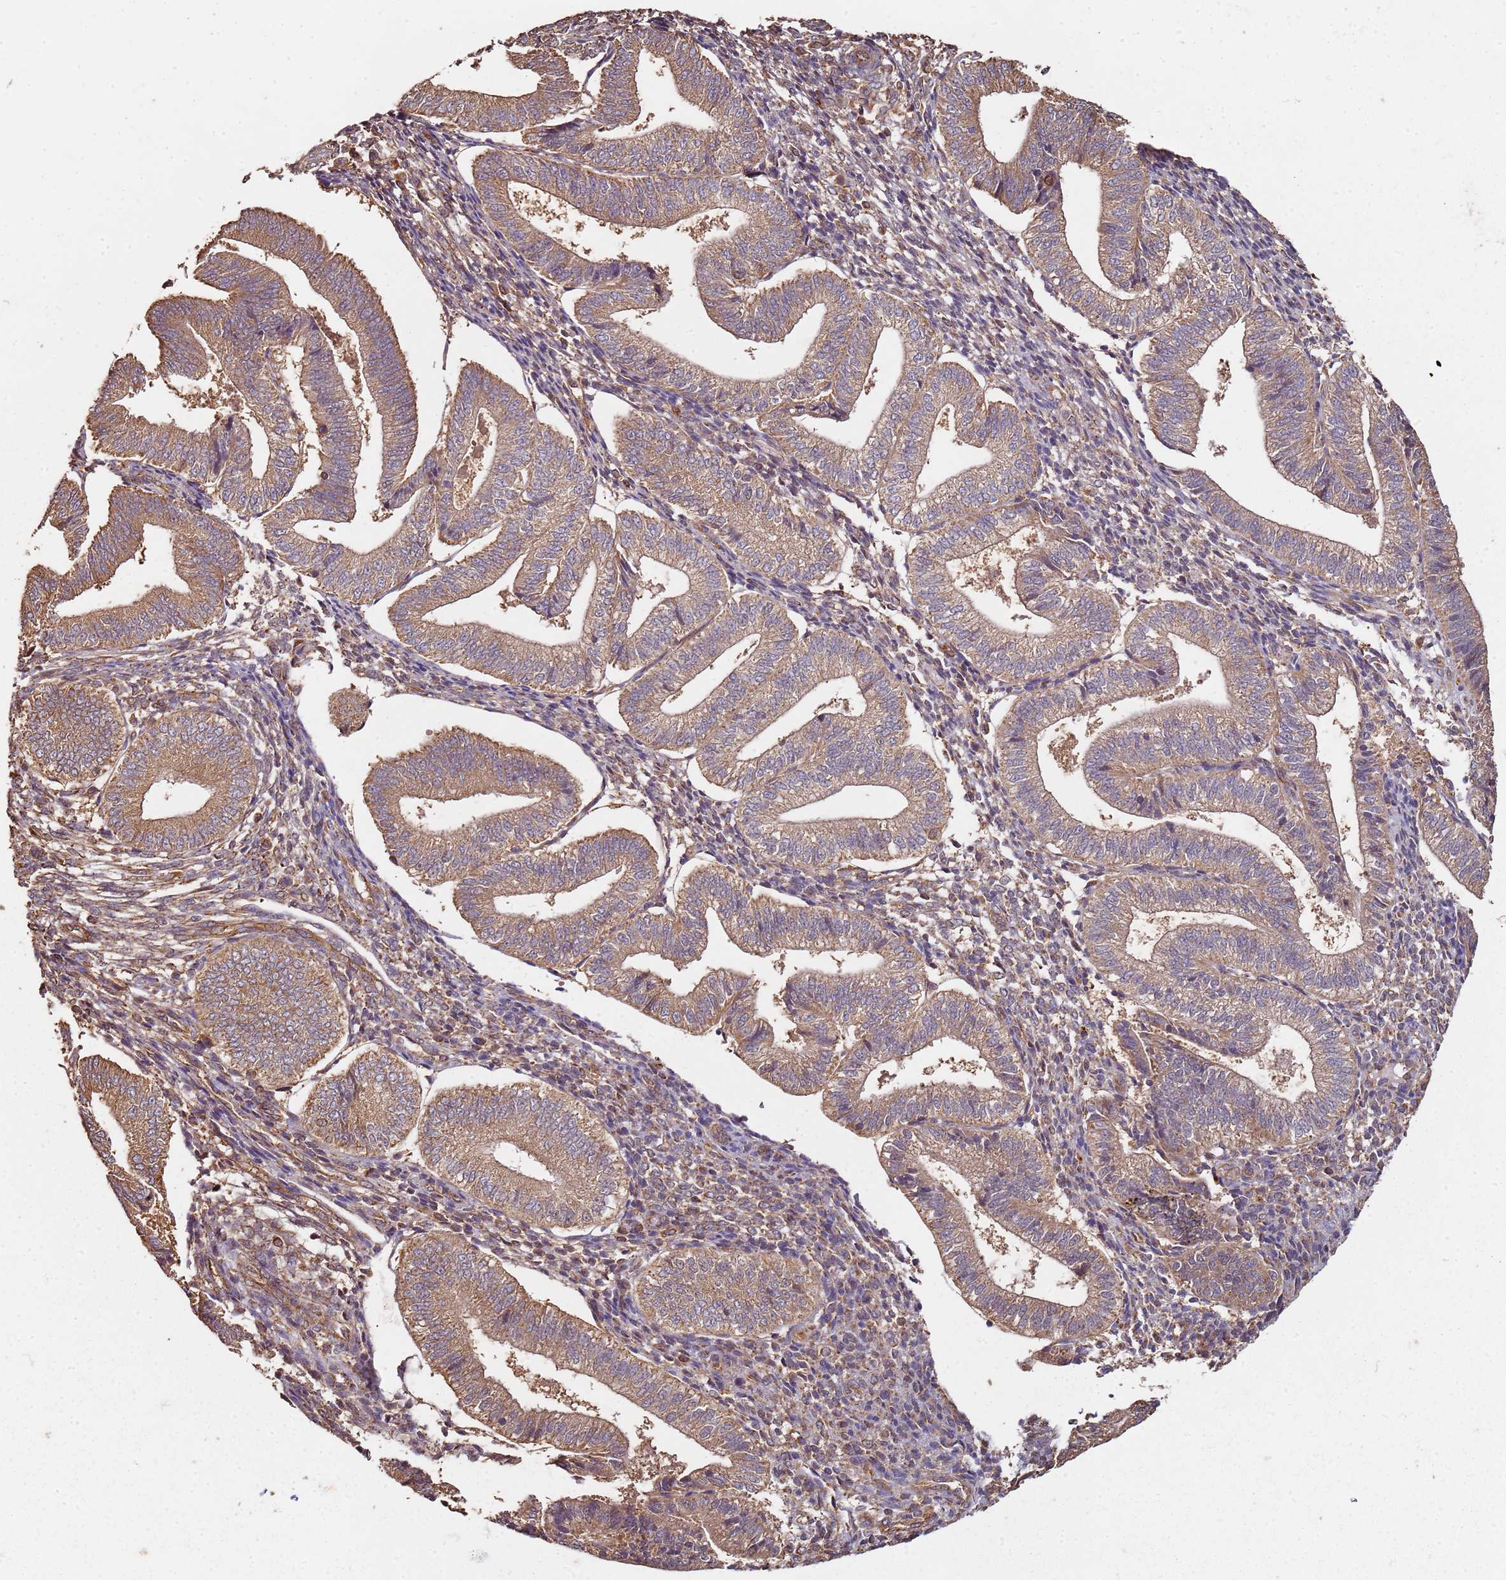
{"staining": {"intensity": "moderate", "quantity": "25%-75%", "location": "cytoplasmic/membranous"}, "tissue": "endometrium", "cell_type": "Cells in endometrial stroma", "image_type": "normal", "snomed": [{"axis": "morphology", "description": "Normal tissue, NOS"}, {"axis": "topography", "description": "Endometrium"}], "caption": "A brown stain highlights moderate cytoplasmic/membranous staining of a protein in cells in endometrial stroma of benign human endometrium. (IHC, brightfield microscopy, high magnification).", "gene": "SCGB2B2", "patient": {"sex": "female", "age": 34}}